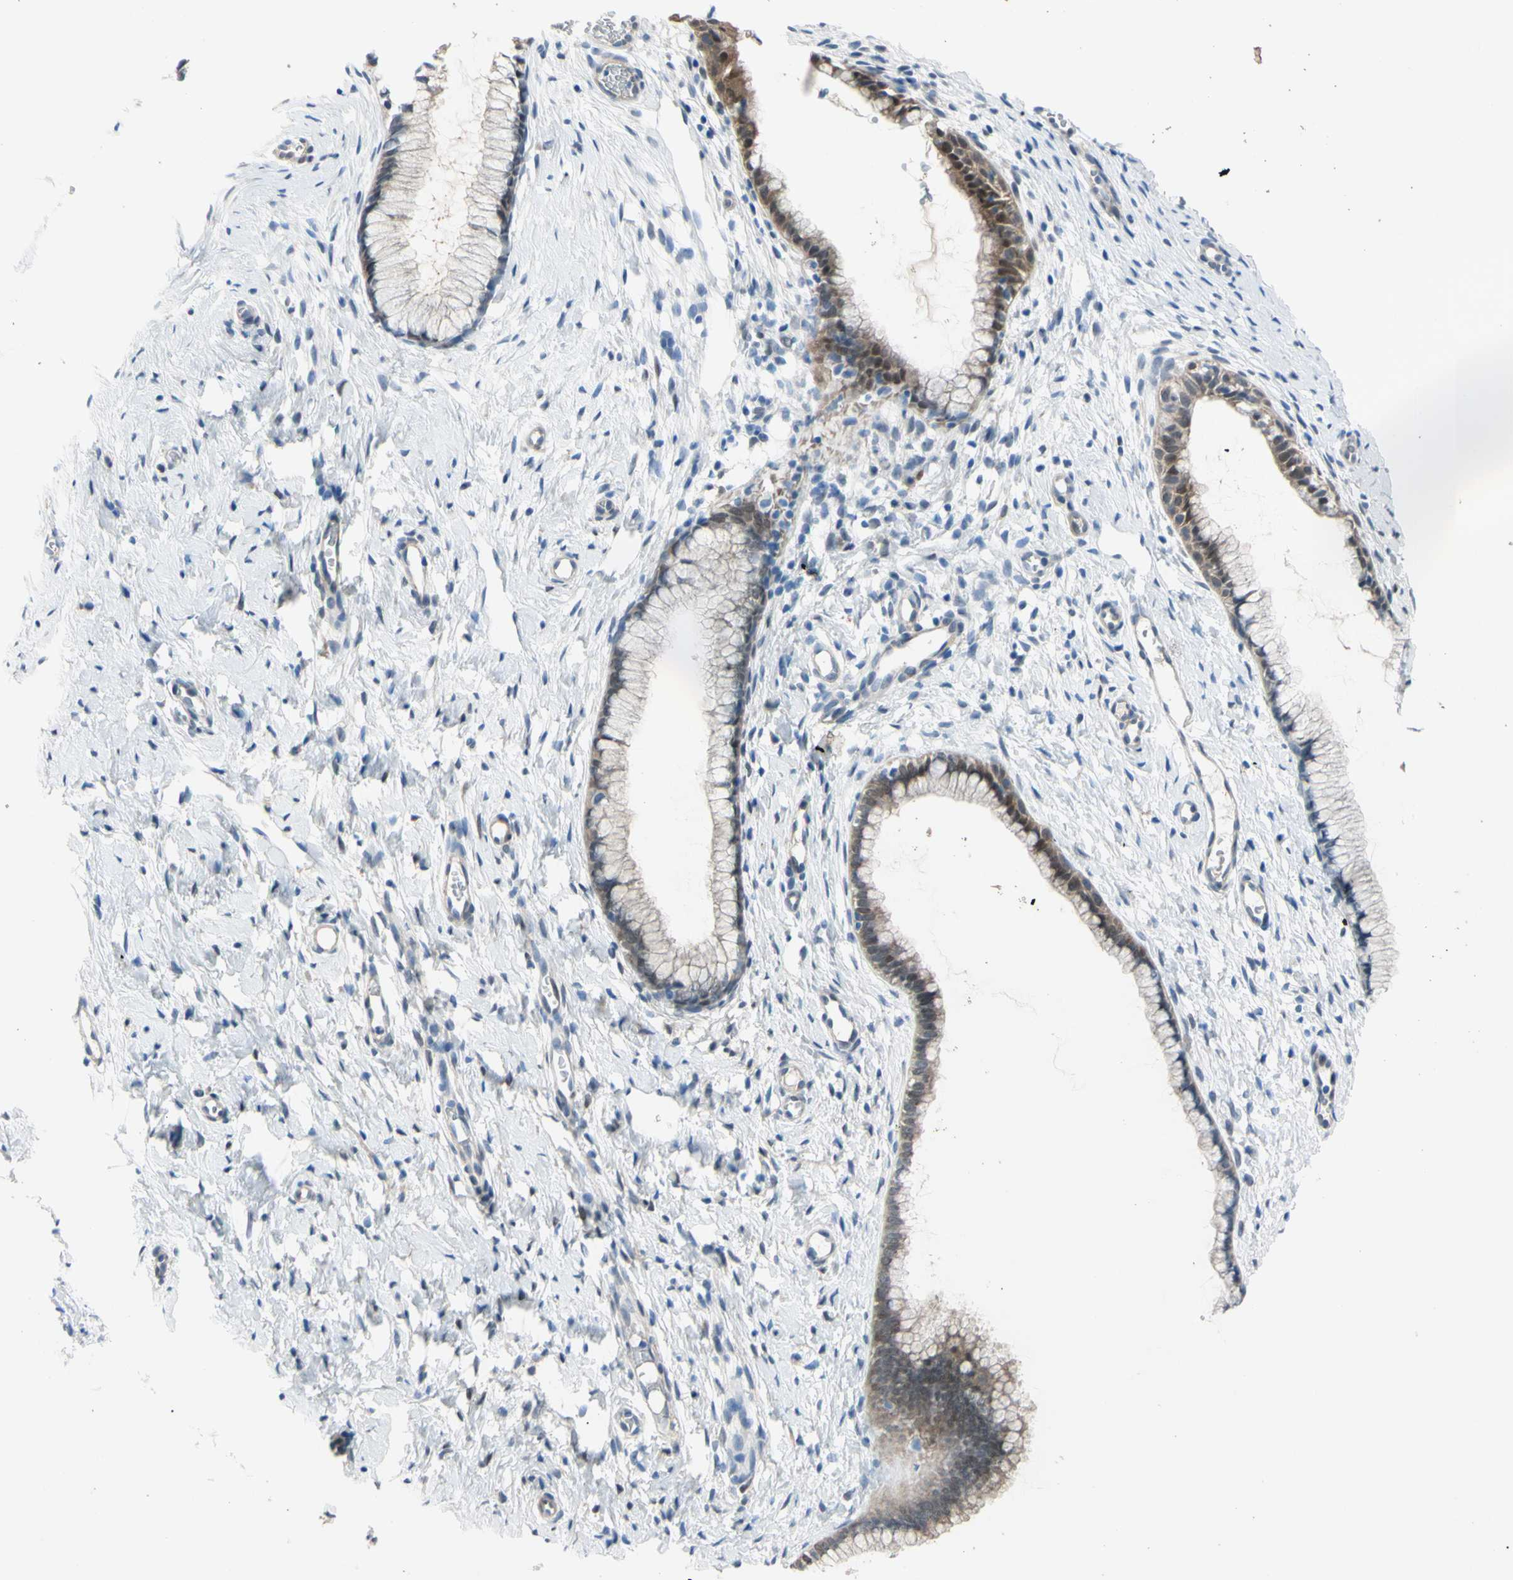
{"staining": {"intensity": "moderate", "quantity": "25%-75%", "location": "cytoplasmic/membranous,nuclear"}, "tissue": "cervix", "cell_type": "Glandular cells", "image_type": "normal", "snomed": [{"axis": "morphology", "description": "Normal tissue, NOS"}, {"axis": "topography", "description": "Cervix"}], "caption": "Immunohistochemistry (IHC) of benign human cervix demonstrates medium levels of moderate cytoplasmic/membranous,nuclear expression in about 25%-75% of glandular cells. Using DAB (brown) and hematoxylin (blue) stains, captured at high magnification using brightfield microscopy.", "gene": "NOL3", "patient": {"sex": "female", "age": 65}}